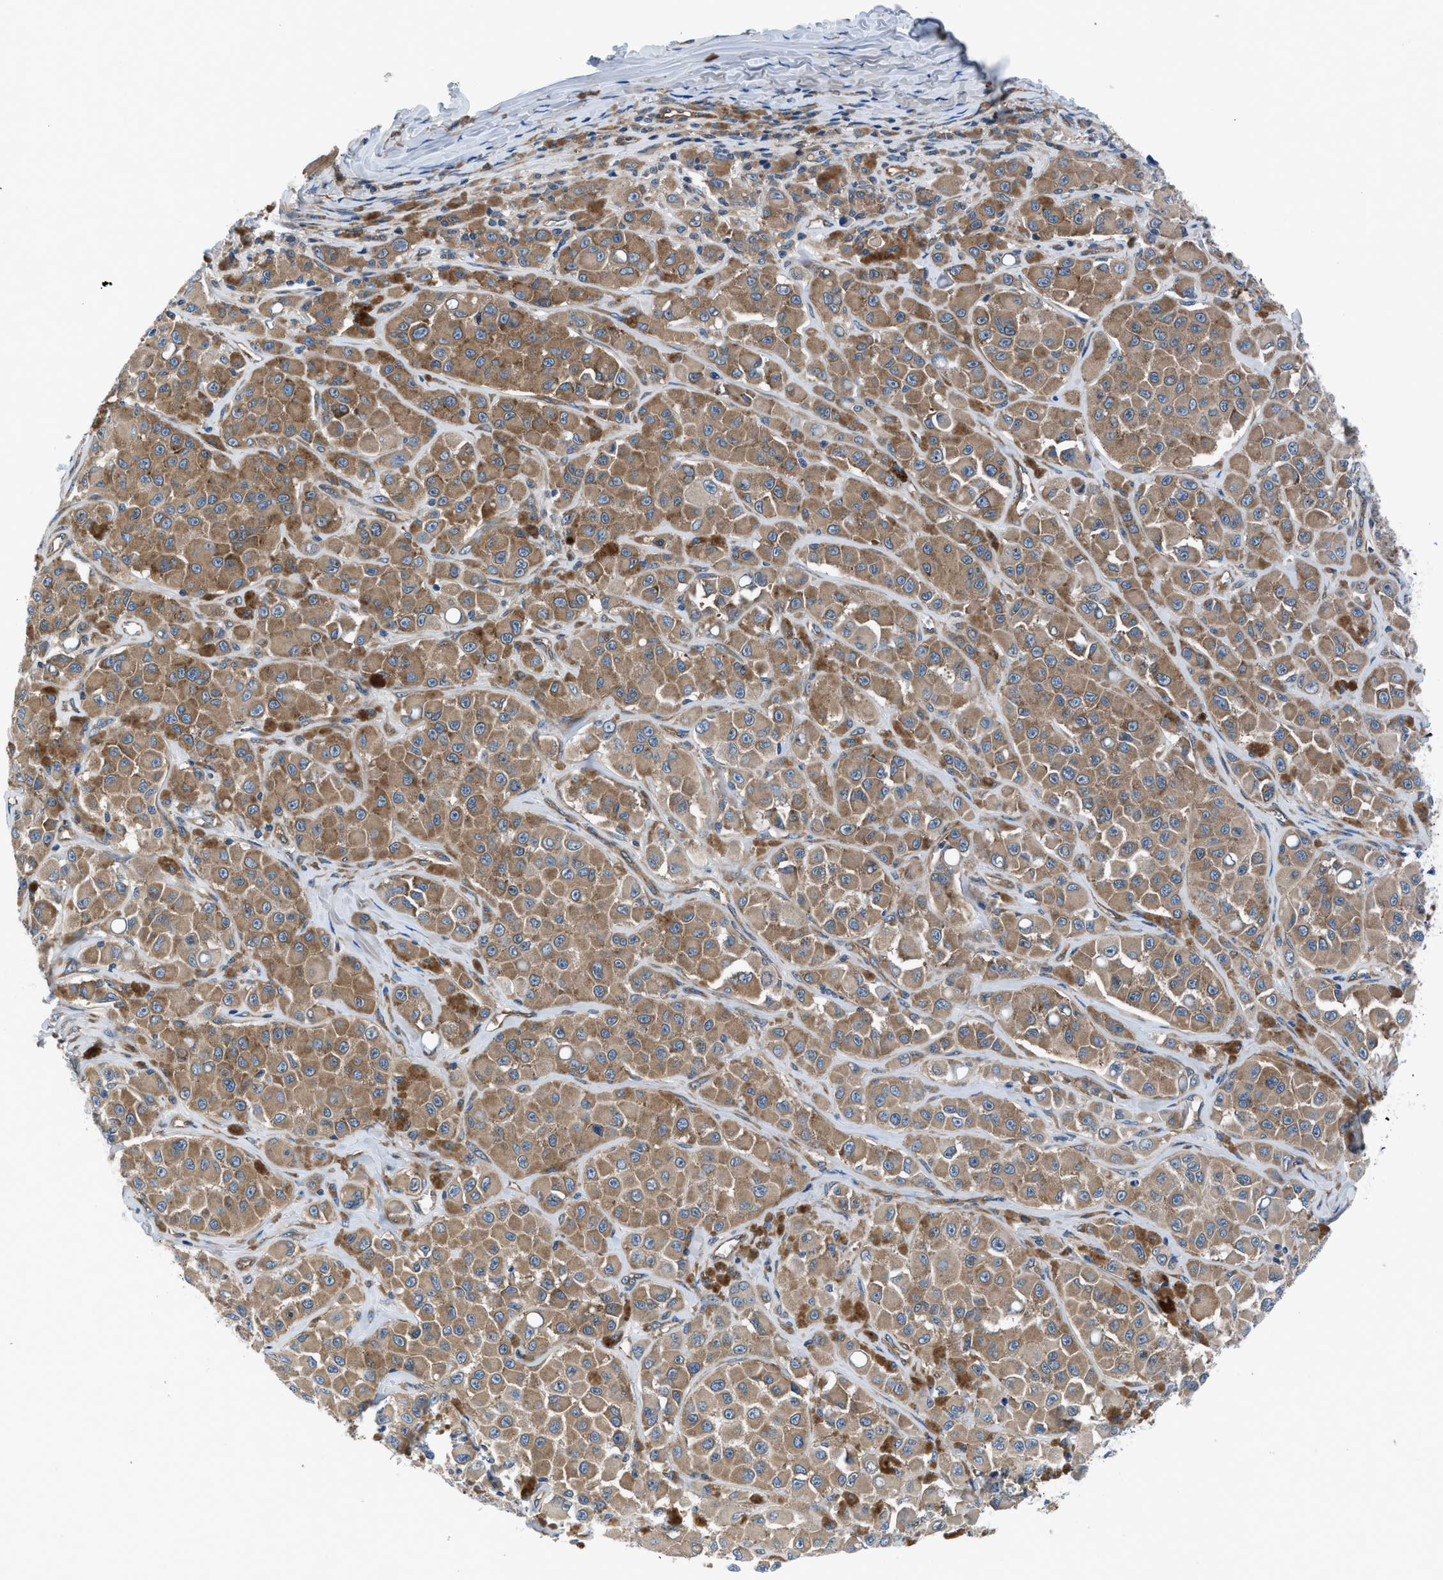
{"staining": {"intensity": "moderate", "quantity": ">75%", "location": "cytoplasmic/membranous"}, "tissue": "melanoma", "cell_type": "Tumor cells", "image_type": "cancer", "snomed": [{"axis": "morphology", "description": "Malignant melanoma, NOS"}, {"axis": "topography", "description": "Skin"}], "caption": "High-magnification brightfield microscopy of malignant melanoma stained with DAB (brown) and counterstained with hematoxylin (blue). tumor cells exhibit moderate cytoplasmic/membranous staining is seen in about>75% of cells.", "gene": "TRIP4", "patient": {"sex": "male", "age": 84}}